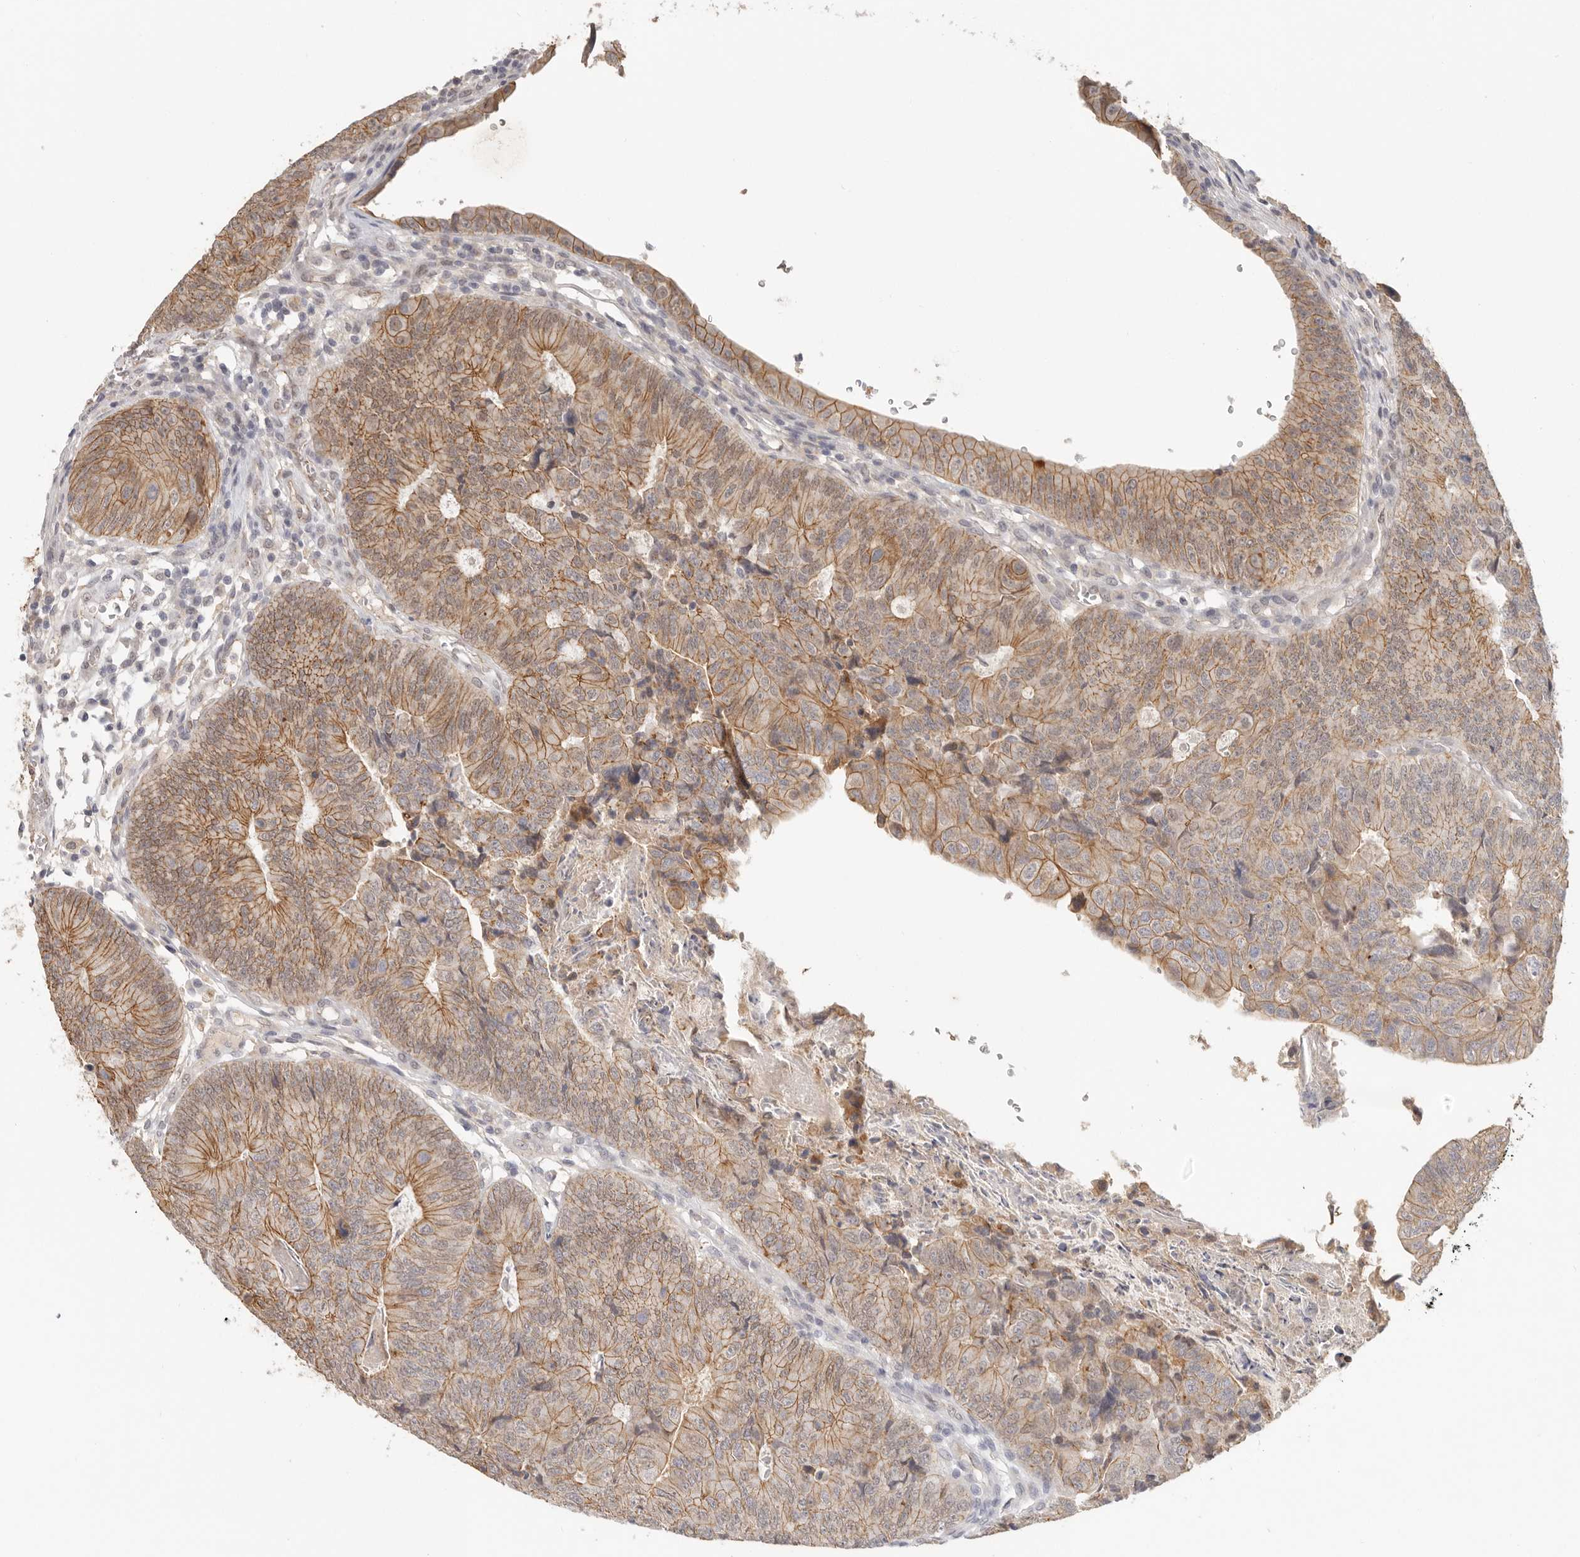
{"staining": {"intensity": "moderate", "quantity": ">75%", "location": "cytoplasmic/membranous"}, "tissue": "colorectal cancer", "cell_type": "Tumor cells", "image_type": "cancer", "snomed": [{"axis": "morphology", "description": "Adenocarcinoma, NOS"}, {"axis": "topography", "description": "Colon"}], "caption": "Tumor cells display medium levels of moderate cytoplasmic/membranous expression in about >75% of cells in adenocarcinoma (colorectal).", "gene": "ANXA9", "patient": {"sex": "female", "age": 67}}